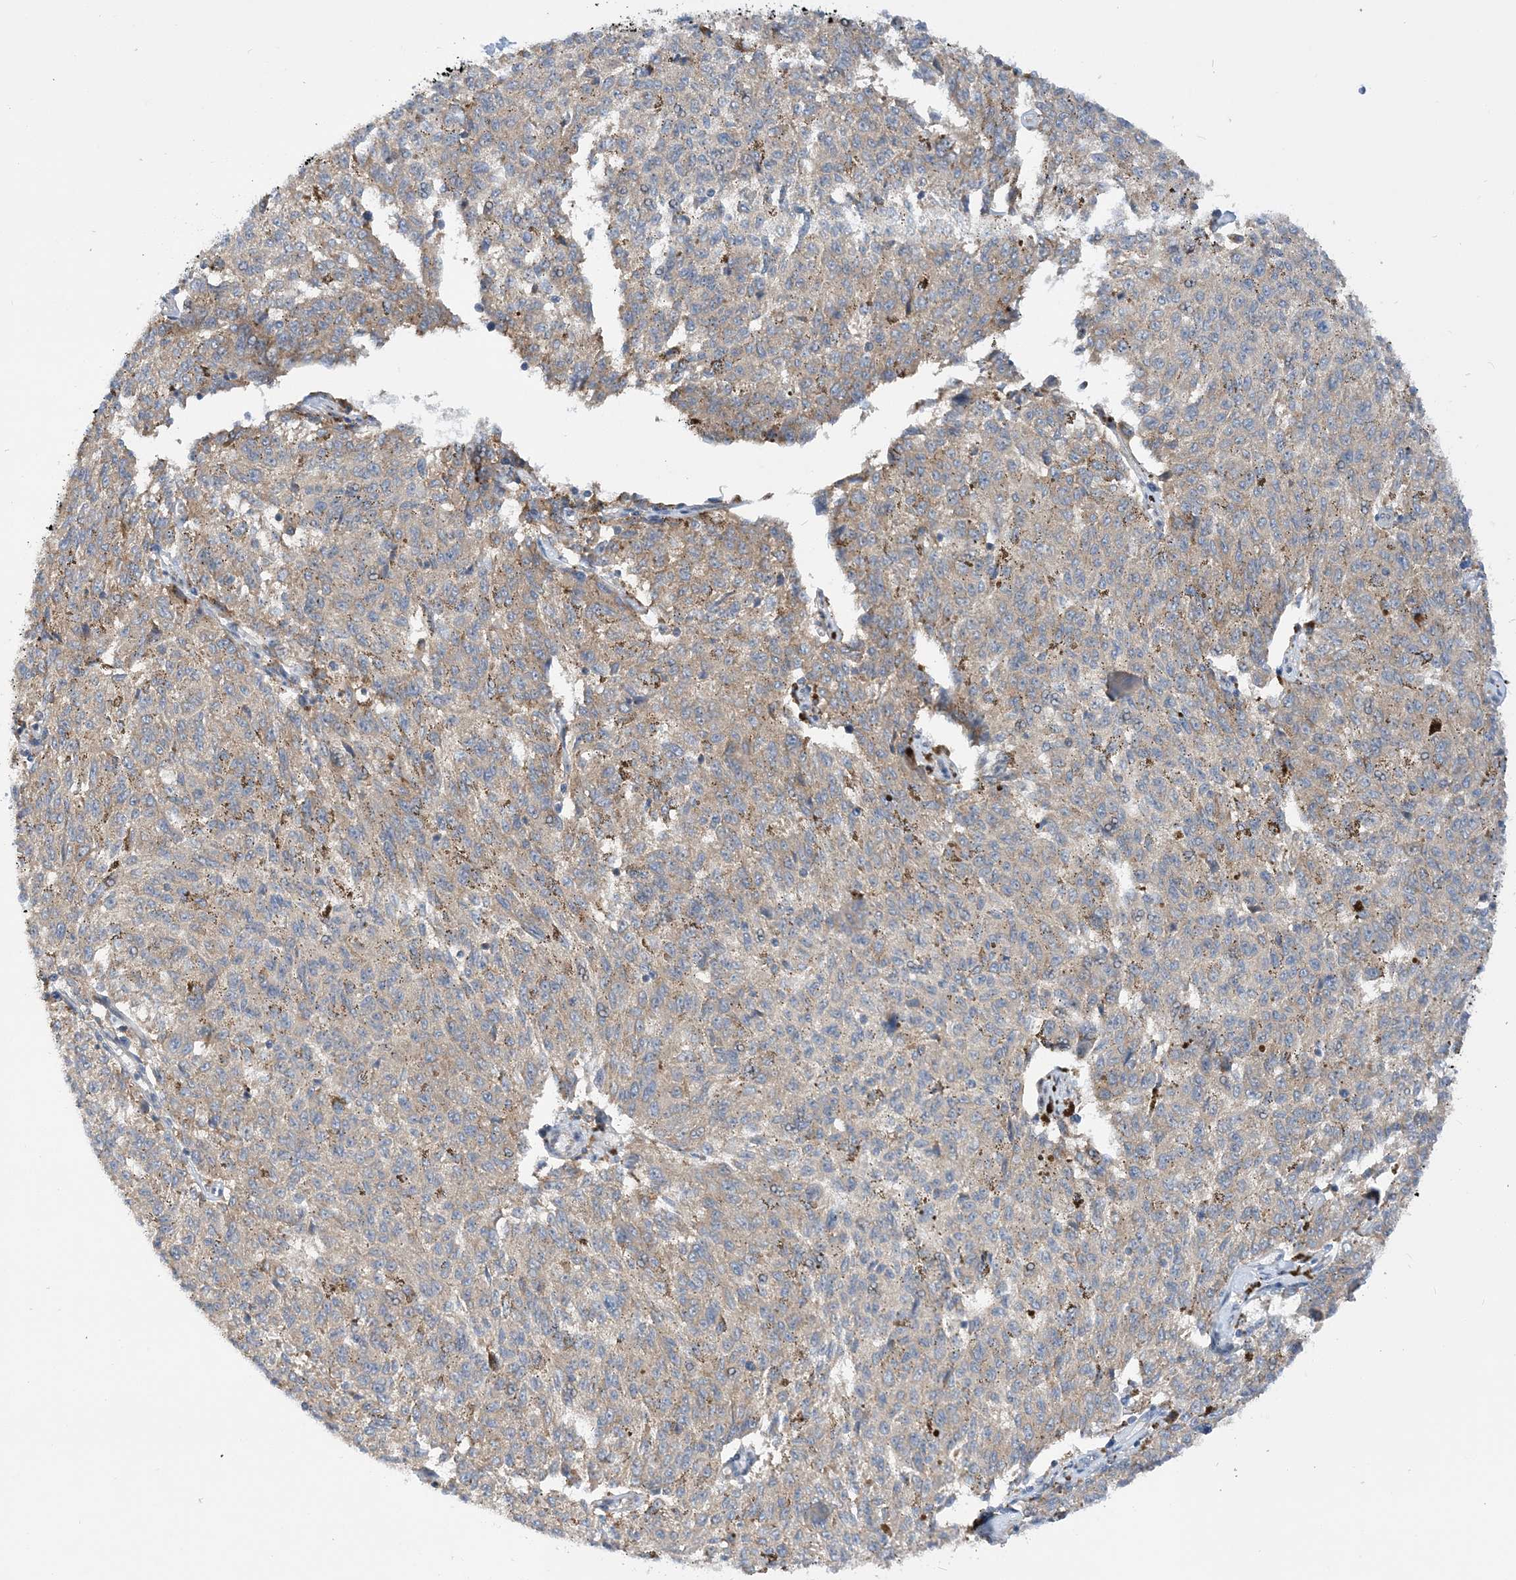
{"staining": {"intensity": "weak", "quantity": "25%-75%", "location": "cytoplasmic/membranous"}, "tissue": "melanoma", "cell_type": "Tumor cells", "image_type": "cancer", "snomed": [{"axis": "morphology", "description": "Malignant melanoma, NOS"}, {"axis": "topography", "description": "Skin"}], "caption": "Melanoma was stained to show a protein in brown. There is low levels of weak cytoplasmic/membranous positivity in approximately 25%-75% of tumor cells.", "gene": "LARP4B", "patient": {"sex": "female", "age": 72}}